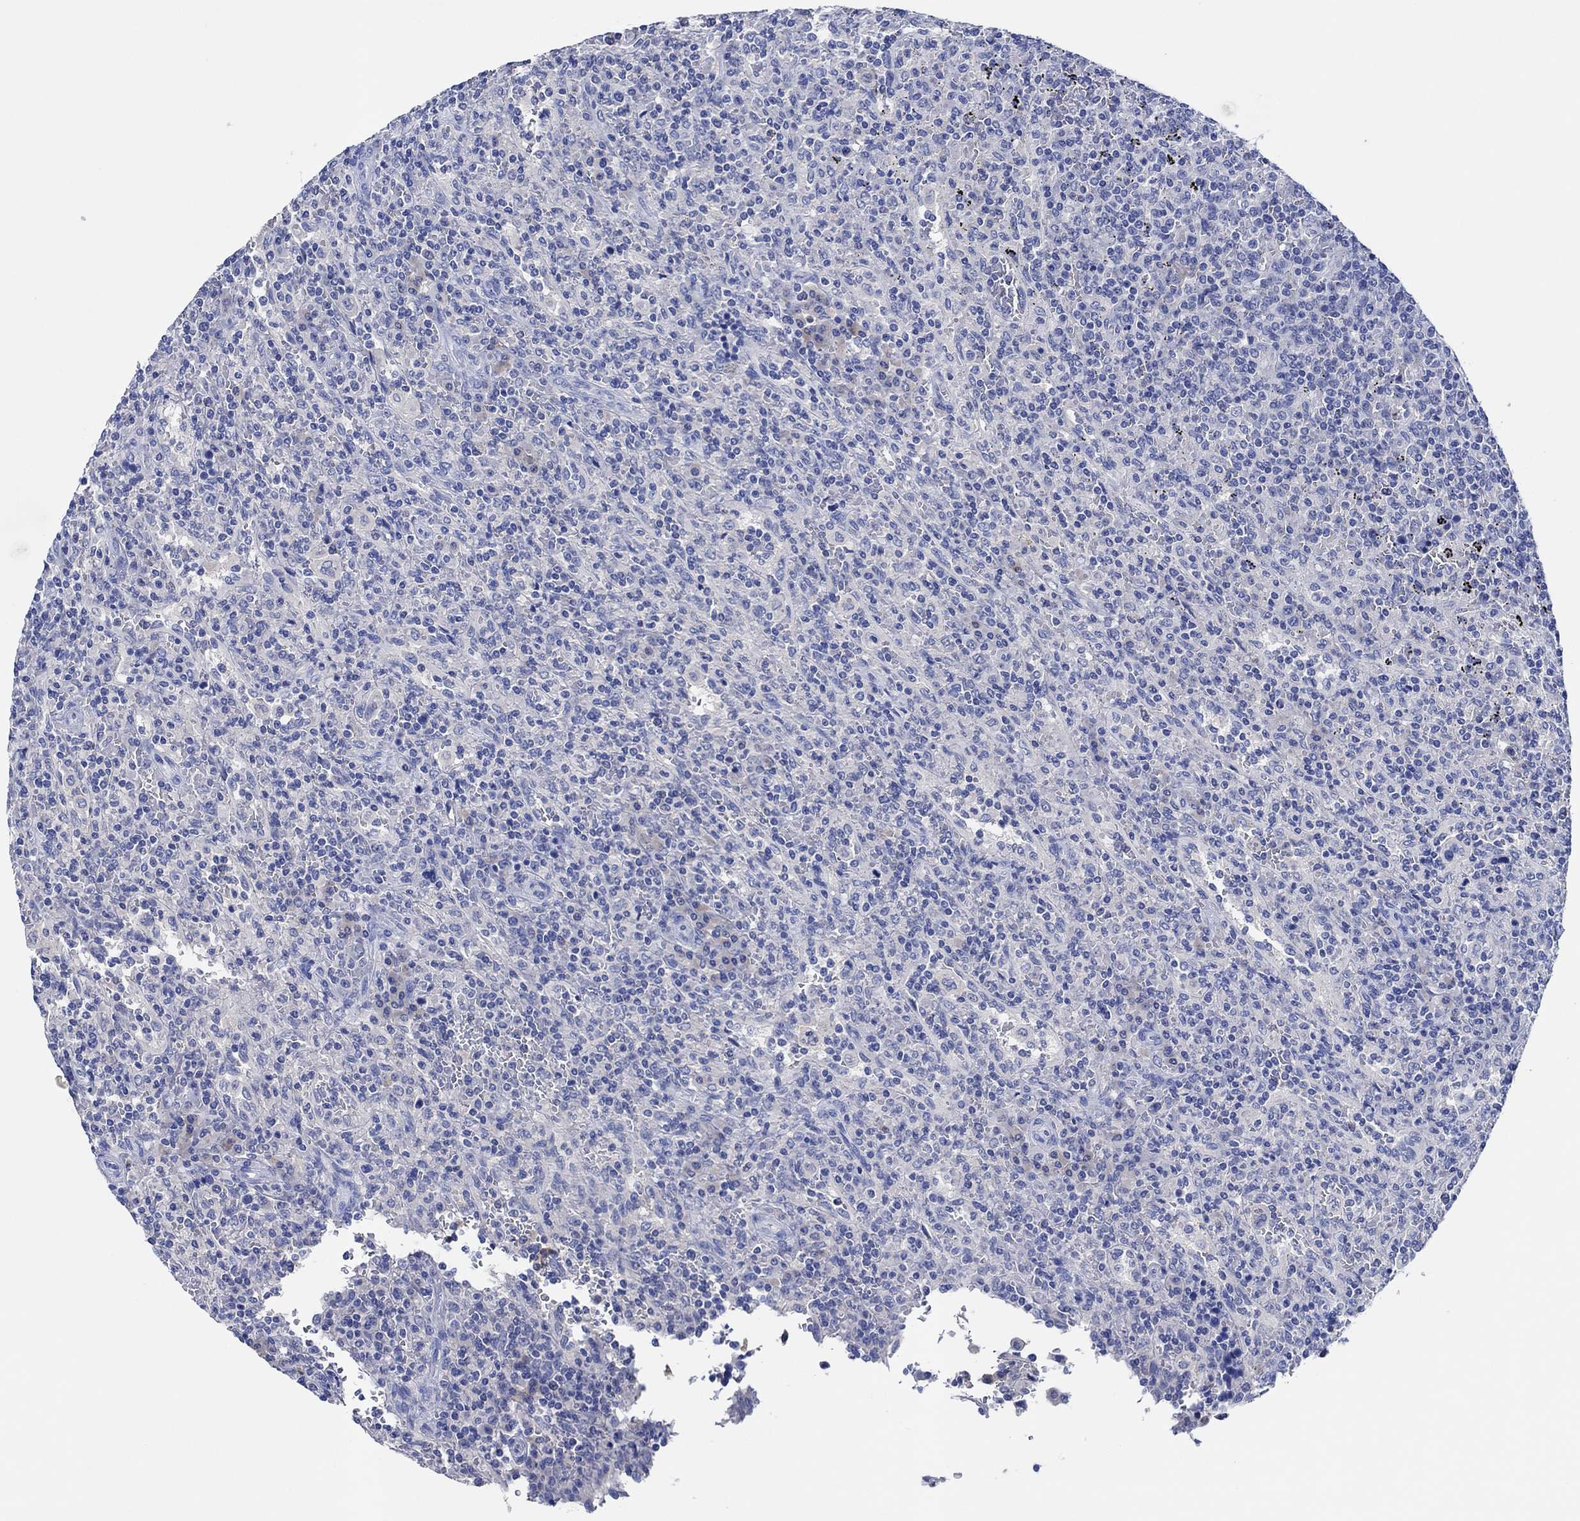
{"staining": {"intensity": "negative", "quantity": "none", "location": "none"}, "tissue": "lymphoma", "cell_type": "Tumor cells", "image_type": "cancer", "snomed": [{"axis": "morphology", "description": "Malignant lymphoma, non-Hodgkin's type, Low grade"}, {"axis": "topography", "description": "Spleen"}], "caption": "A high-resolution micrograph shows immunohistochemistry (IHC) staining of malignant lymphoma, non-Hodgkin's type (low-grade), which displays no significant positivity in tumor cells.", "gene": "CPNE6", "patient": {"sex": "male", "age": 62}}